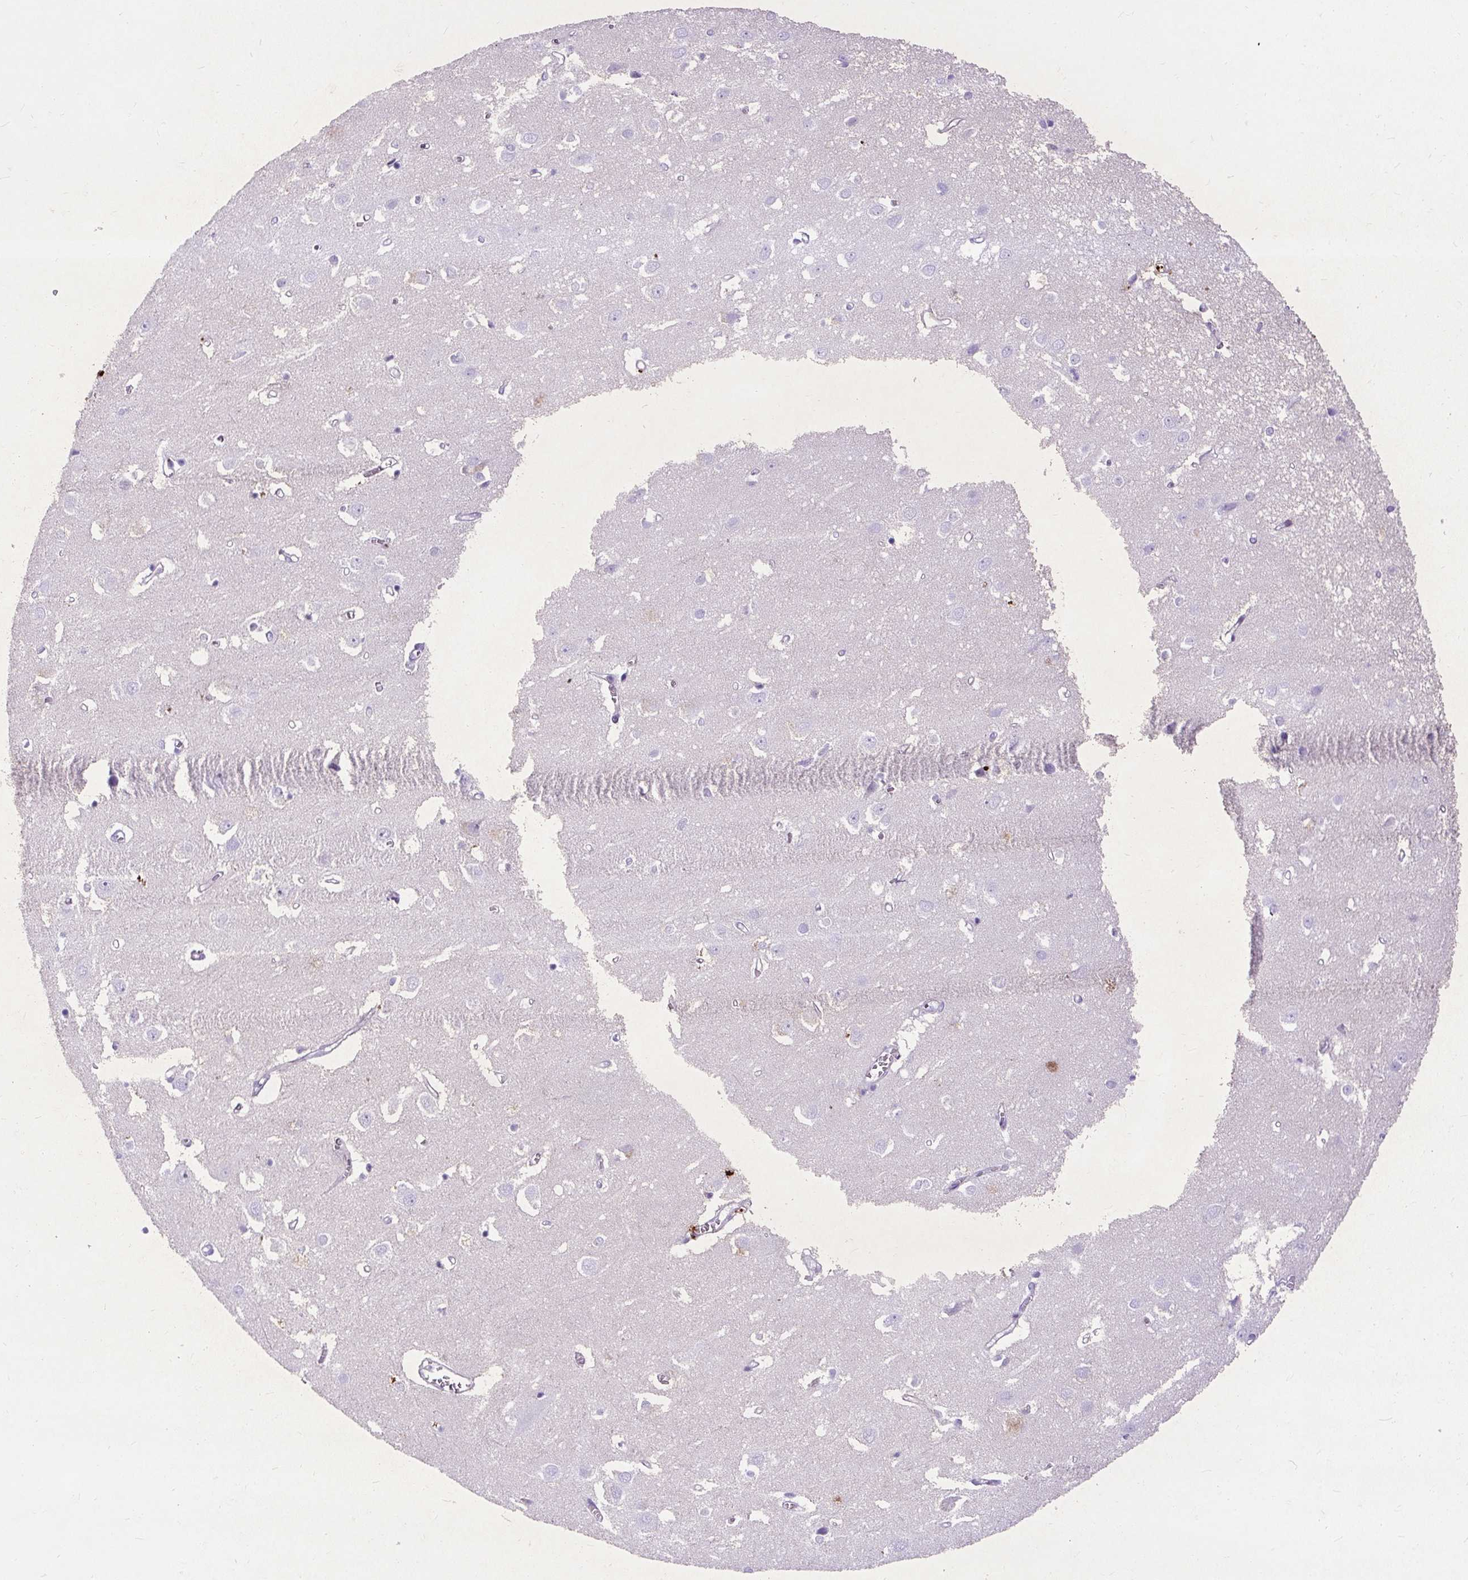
{"staining": {"intensity": "negative", "quantity": "none", "location": "none"}, "tissue": "cerebral cortex", "cell_type": "Endothelial cells", "image_type": "normal", "snomed": [{"axis": "morphology", "description": "Normal tissue, NOS"}, {"axis": "topography", "description": "Cerebral cortex"}], "caption": "Cerebral cortex stained for a protein using immunohistochemistry (IHC) demonstrates no positivity endothelial cells.", "gene": "SPC24", "patient": {"sex": "male", "age": 70}}